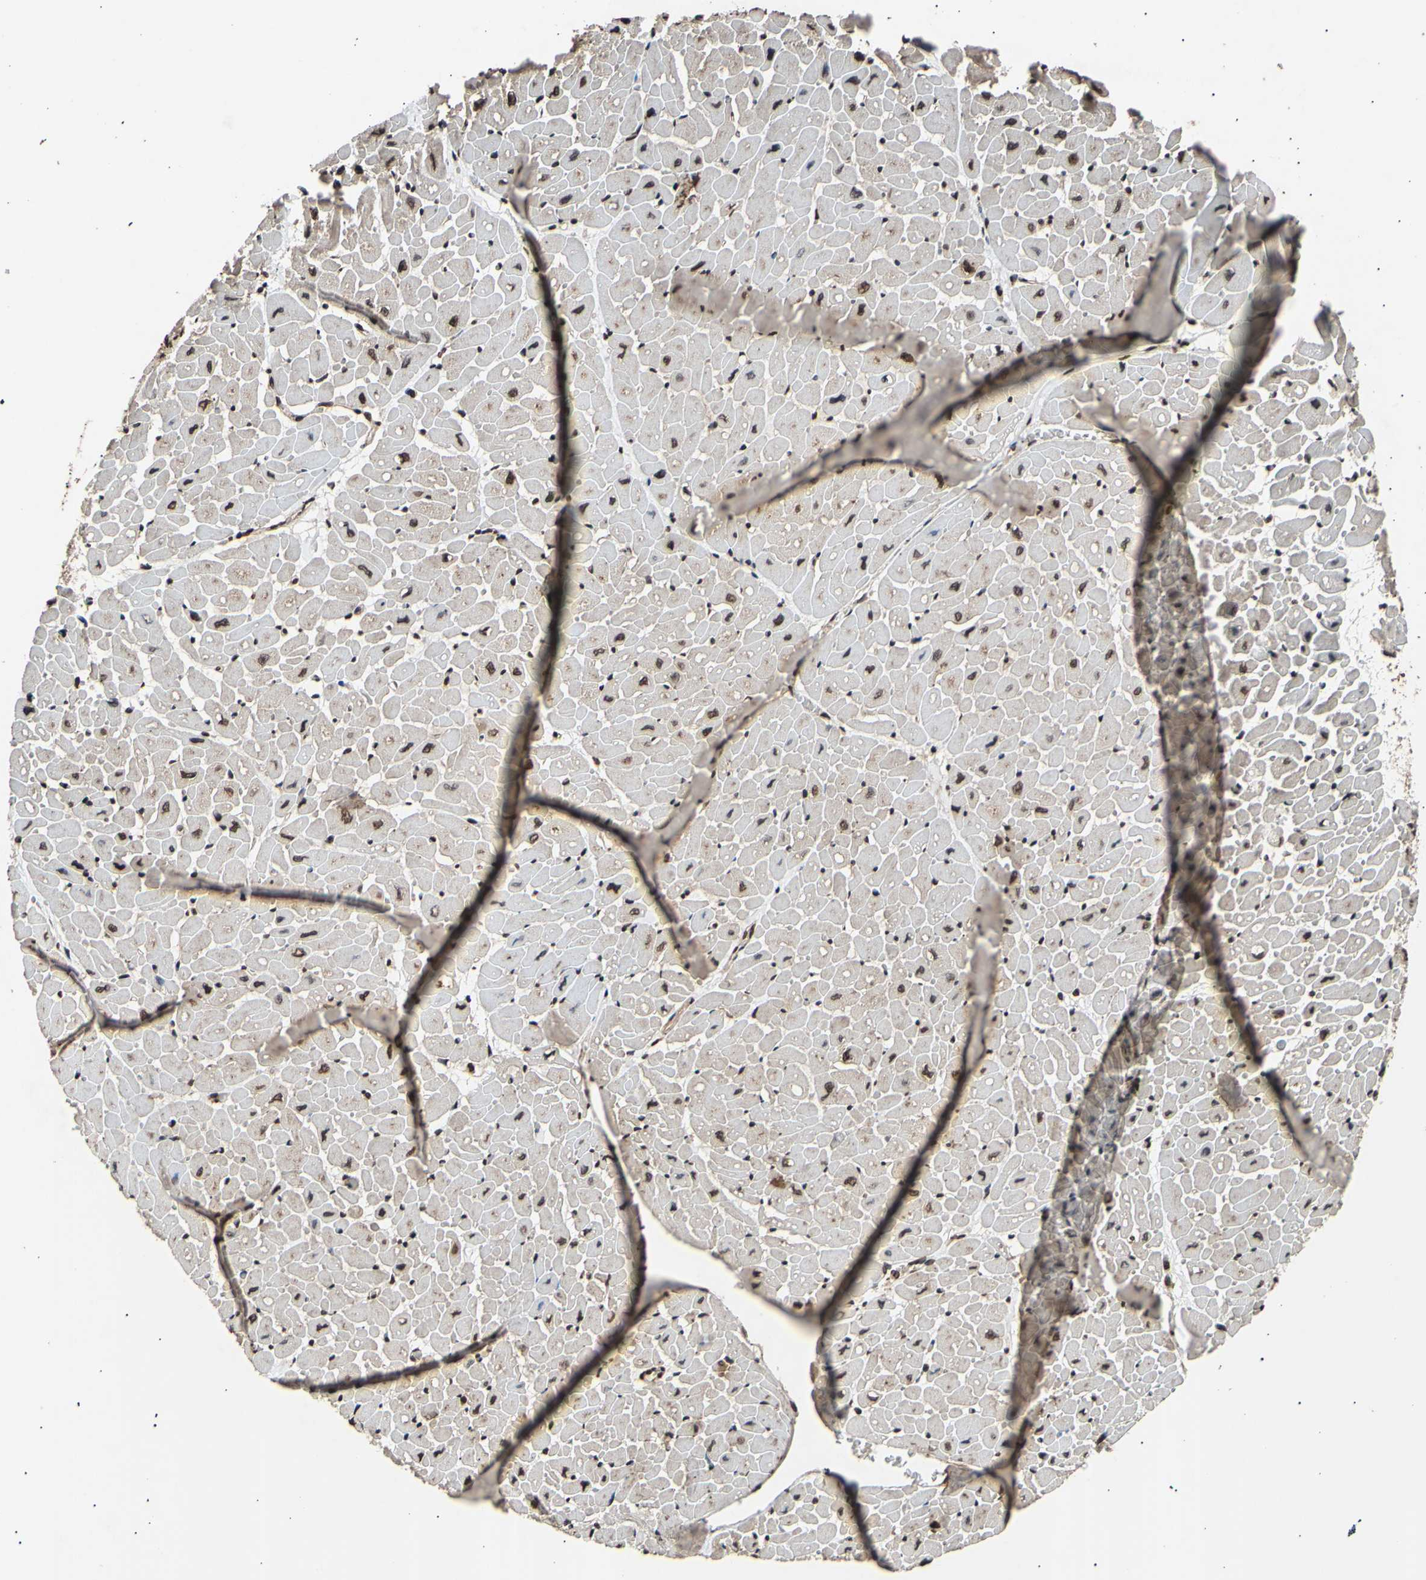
{"staining": {"intensity": "moderate", "quantity": ">75%", "location": "cytoplasmic/membranous,nuclear"}, "tissue": "heart muscle", "cell_type": "Cardiomyocytes", "image_type": "normal", "snomed": [{"axis": "morphology", "description": "Normal tissue, NOS"}, {"axis": "topography", "description": "Heart"}], "caption": "Immunohistochemical staining of unremarkable human heart muscle displays moderate cytoplasmic/membranous,nuclear protein positivity in about >75% of cardiomyocytes.", "gene": "ANAPC7", "patient": {"sex": "male", "age": 45}}